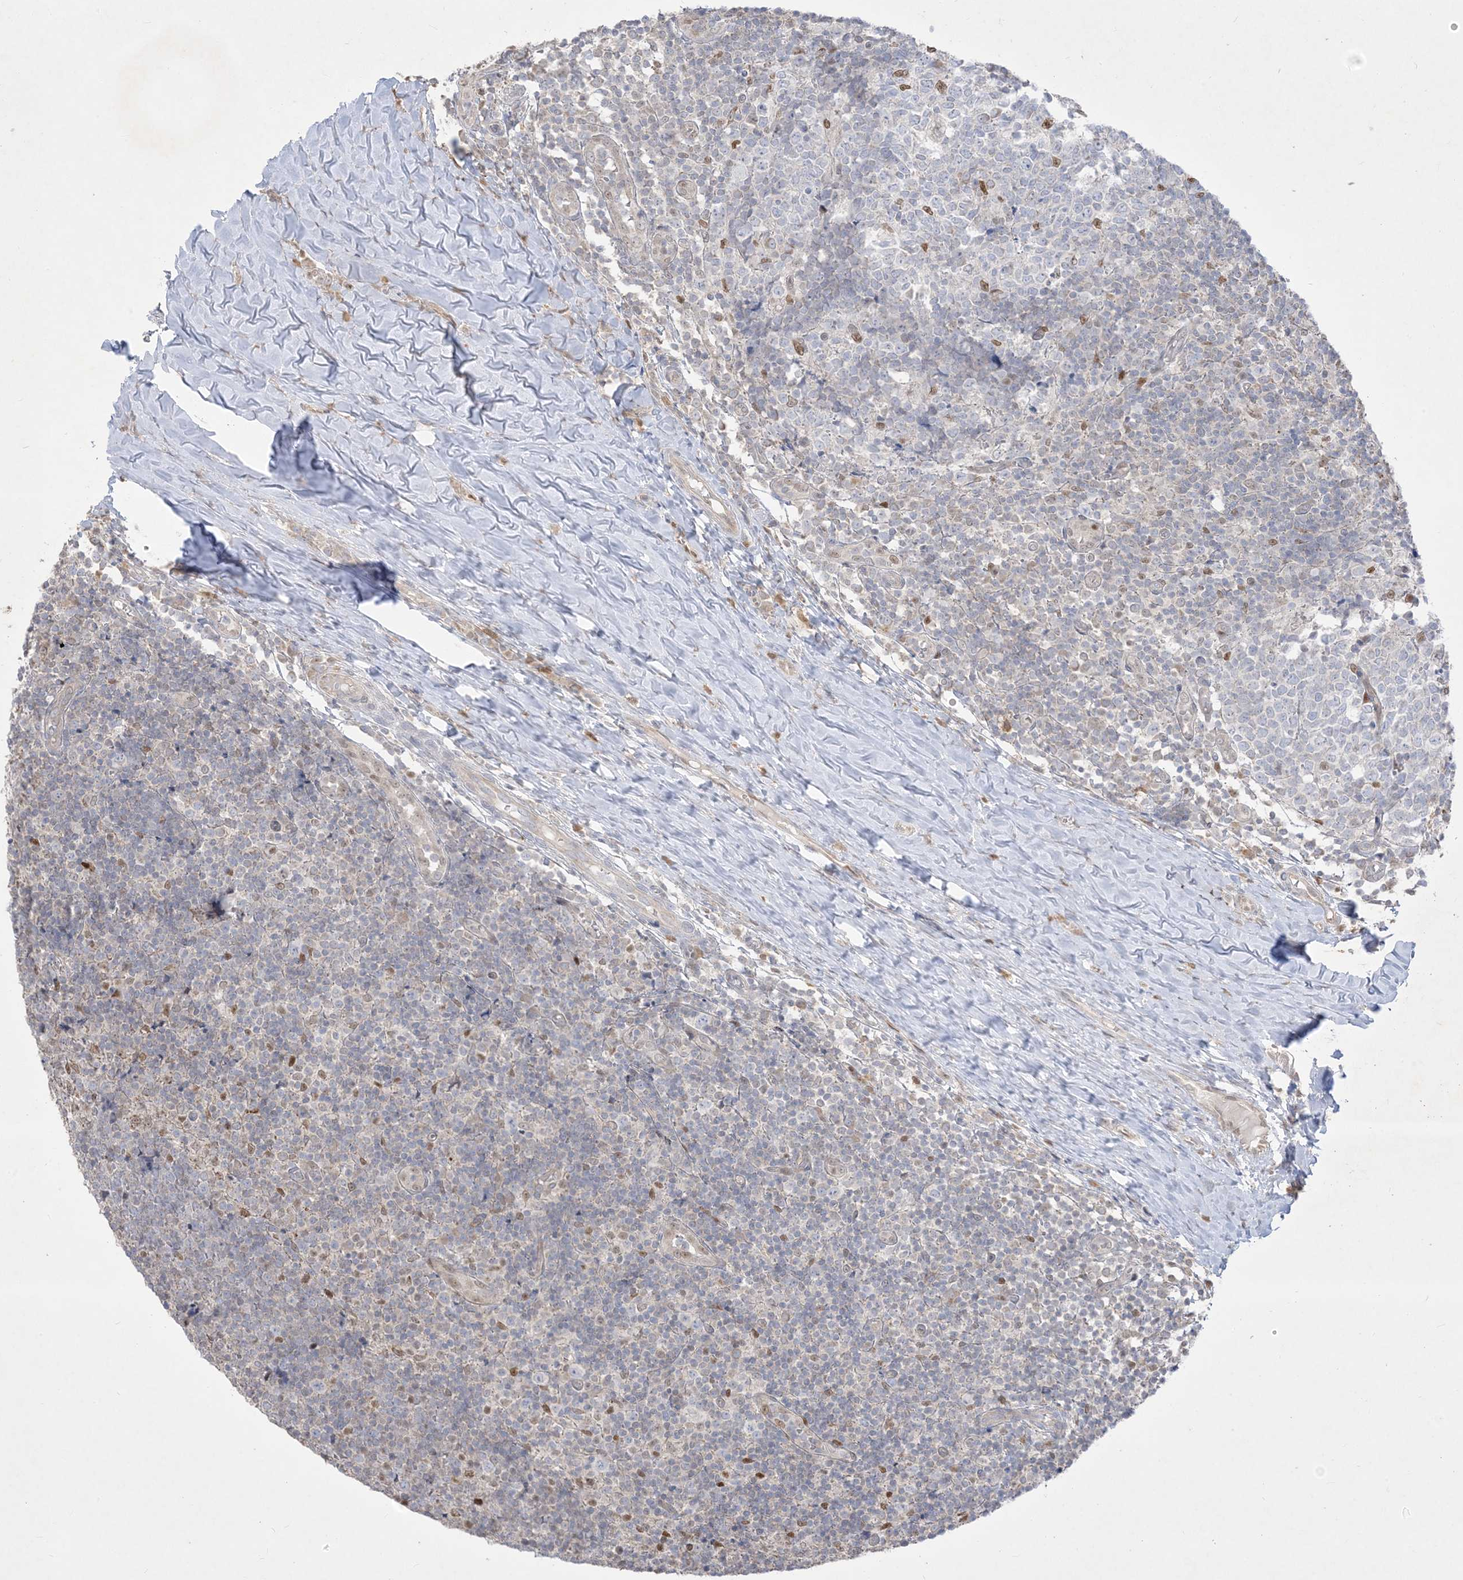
{"staining": {"intensity": "negative", "quantity": "none", "location": "none"}, "tissue": "tonsil", "cell_type": "Germinal center cells", "image_type": "normal", "snomed": [{"axis": "morphology", "description": "Normal tissue, NOS"}, {"axis": "topography", "description": "Tonsil"}], "caption": "Immunohistochemistry (IHC) micrograph of benign tonsil: tonsil stained with DAB displays no significant protein staining in germinal center cells. (Stains: DAB (3,3'-diaminobenzidine) immunohistochemistry with hematoxylin counter stain, Microscopy: brightfield microscopy at high magnification).", "gene": "BHLHE40", "patient": {"sex": "female", "age": 19}}